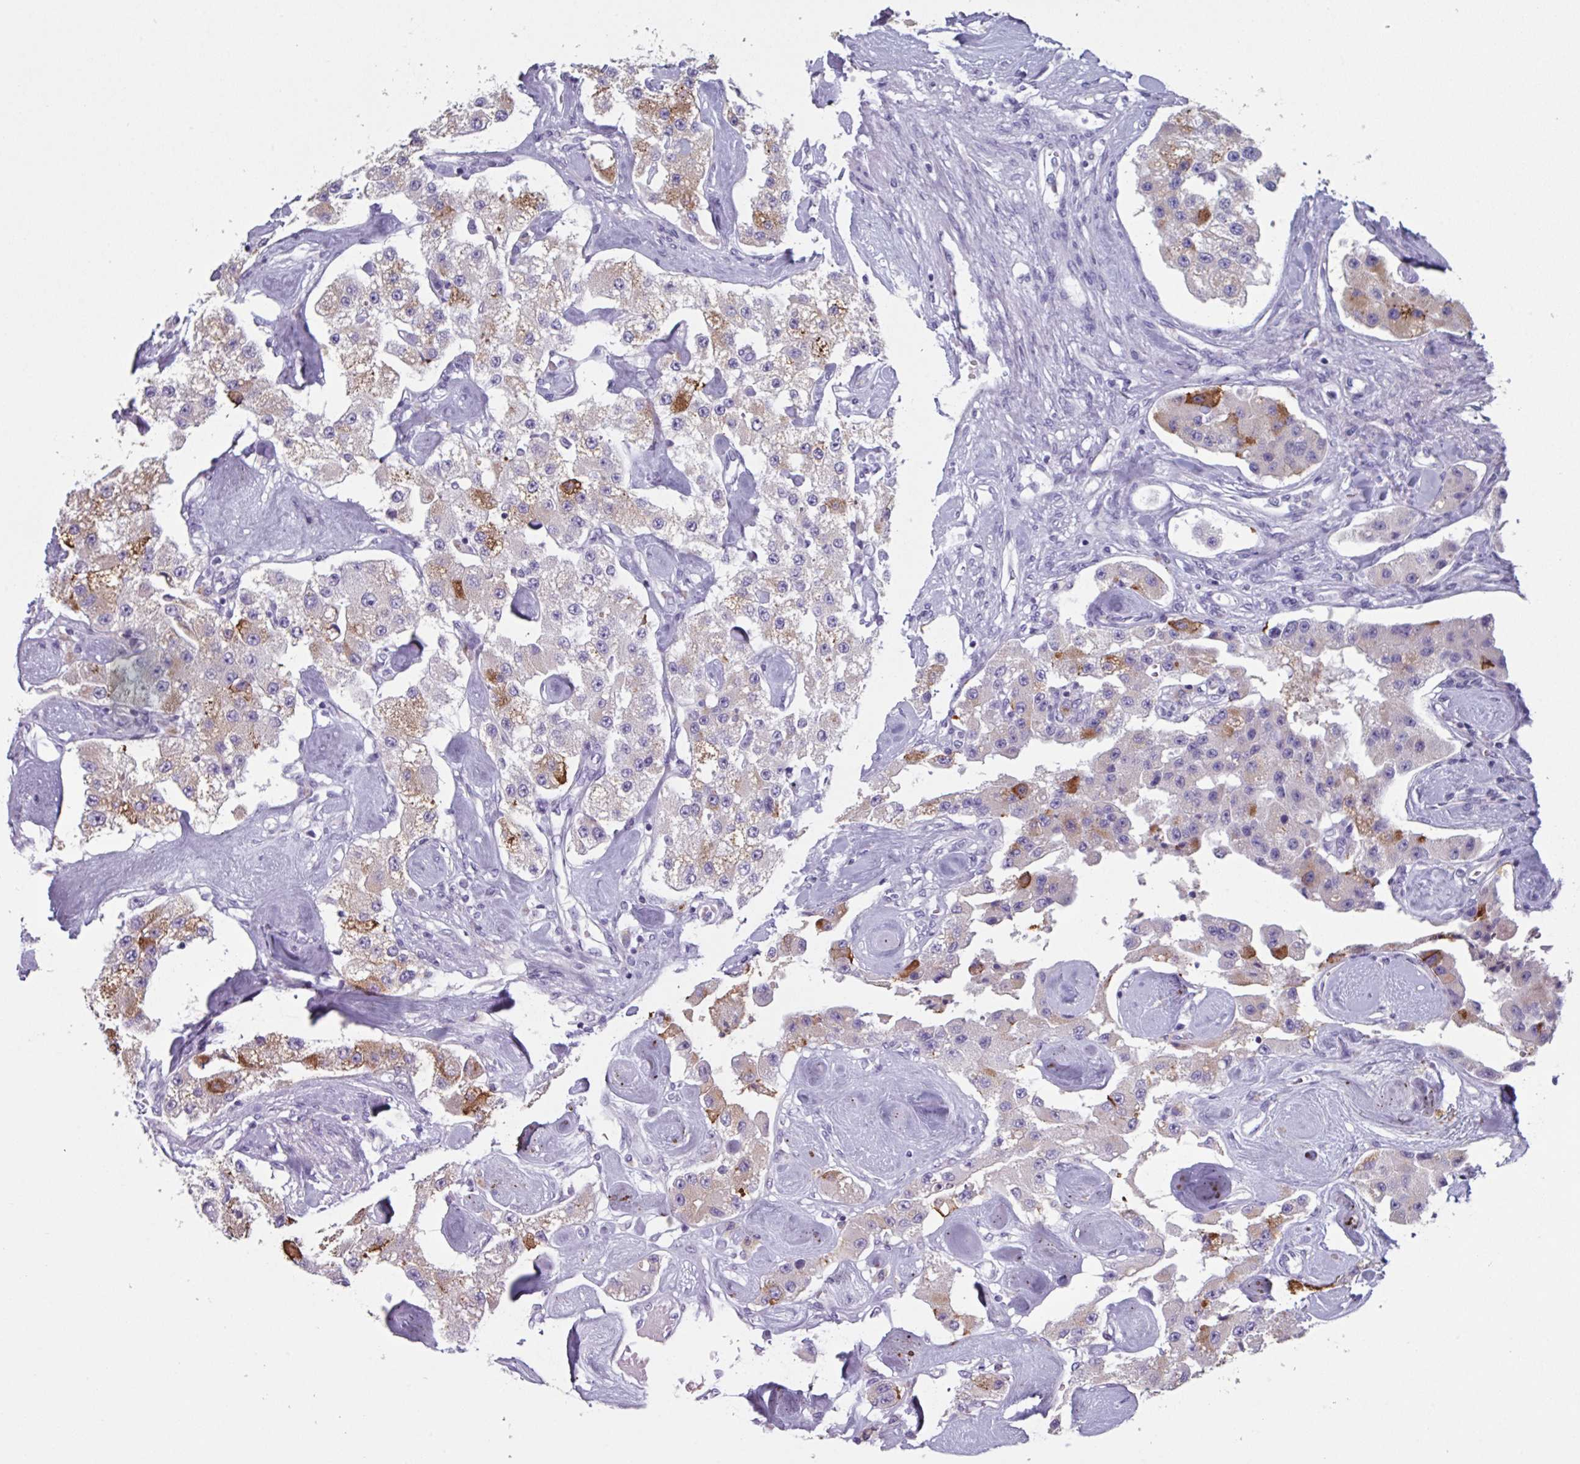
{"staining": {"intensity": "strong", "quantity": "<25%", "location": "cytoplasmic/membranous"}, "tissue": "carcinoid", "cell_type": "Tumor cells", "image_type": "cancer", "snomed": [{"axis": "morphology", "description": "Carcinoid, malignant, NOS"}, {"axis": "topography", "description": "Pancreas"}], "caption": "Immunohistochemistry photomicrograph of human malignant carcinoid stained for a protein (brown), which displays medium levels of strong cytoplasmic/membranous expression in approximately <25% of tumor cells.", "gene": "OR2T10", "patient": {"sex": "male", "age": 41}}